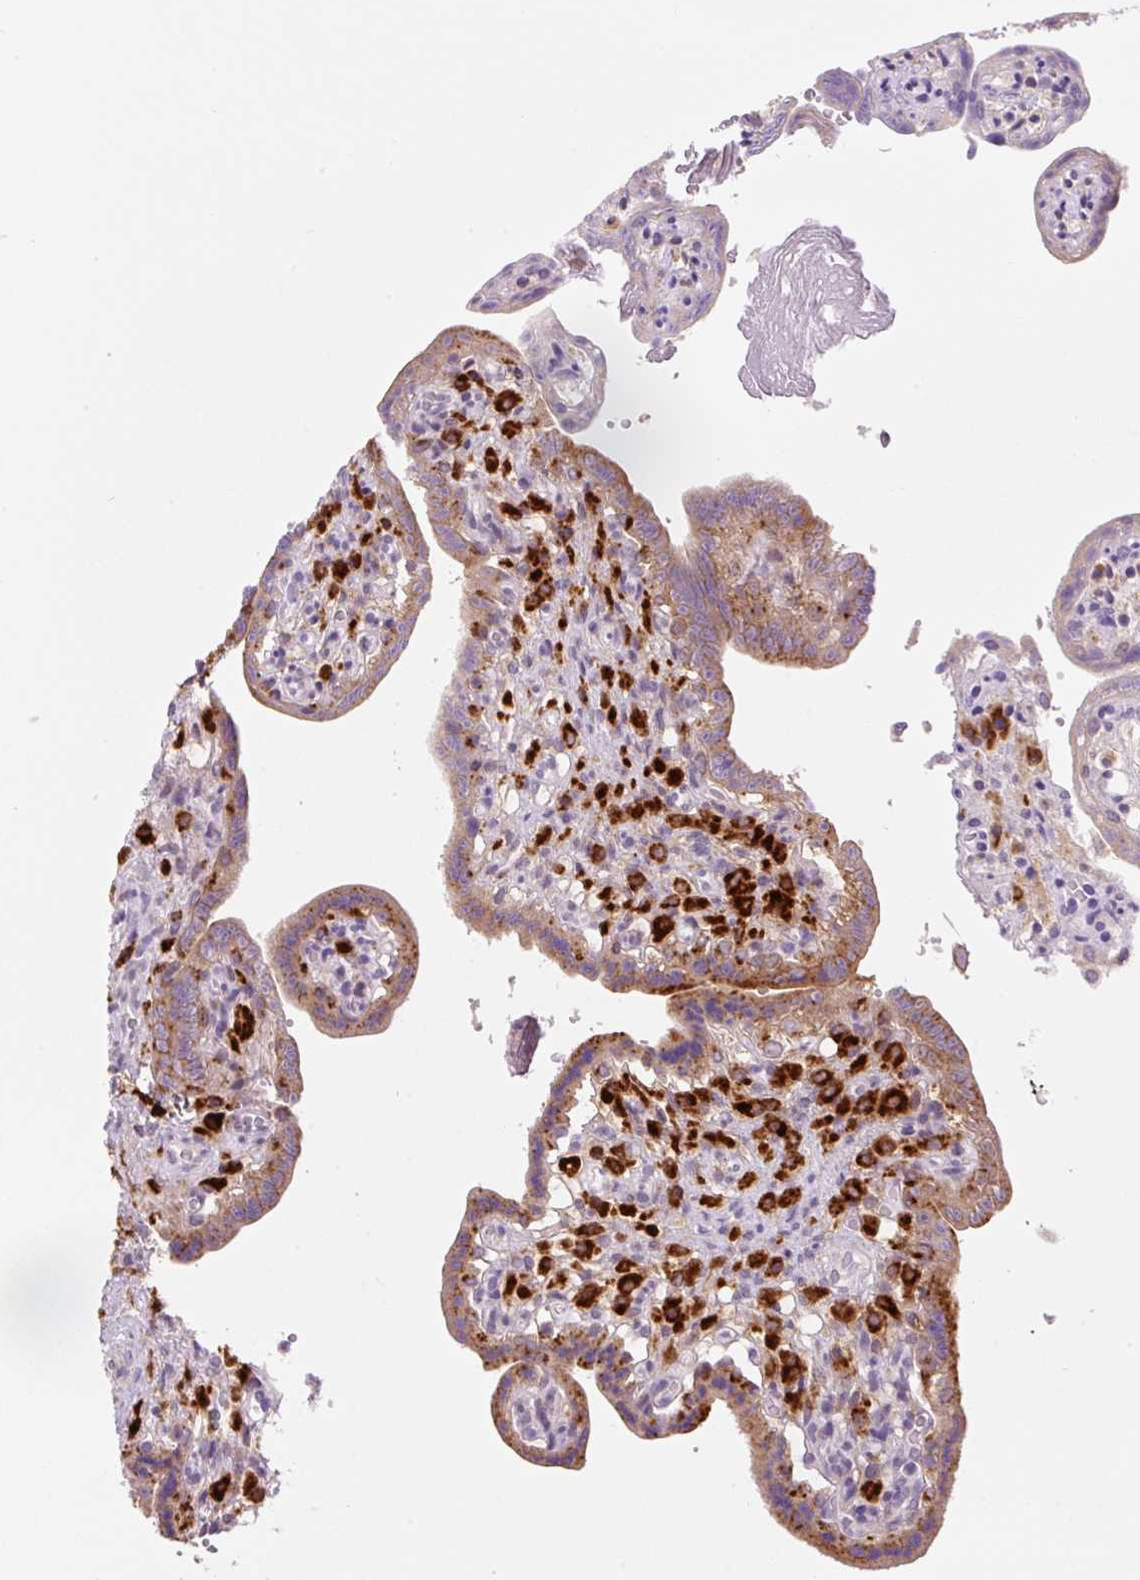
{"staining": {"intensity": "moderate", "quantity": ">75%", "location": "cytoplasmic/membranous"}, "tissue": "placenta", "cell_type": "Trophoblastic cells", "image_type": "normal", "snomed": [{"axis": "morphology", "description": "Normal tissue, NOS"}, {"axis": "topography", "description": "Placenta"}], "caption": "Trophoblastic cells reveal medium levels of moderate cytoplasmic/membranous staining in about >75% of cells in benign placenta. (brown staining indicates protein expression, while blue staining denotes nuclei).", "gene": "CEBPZOS", "patient": {"sex": "female", "age": 37}}